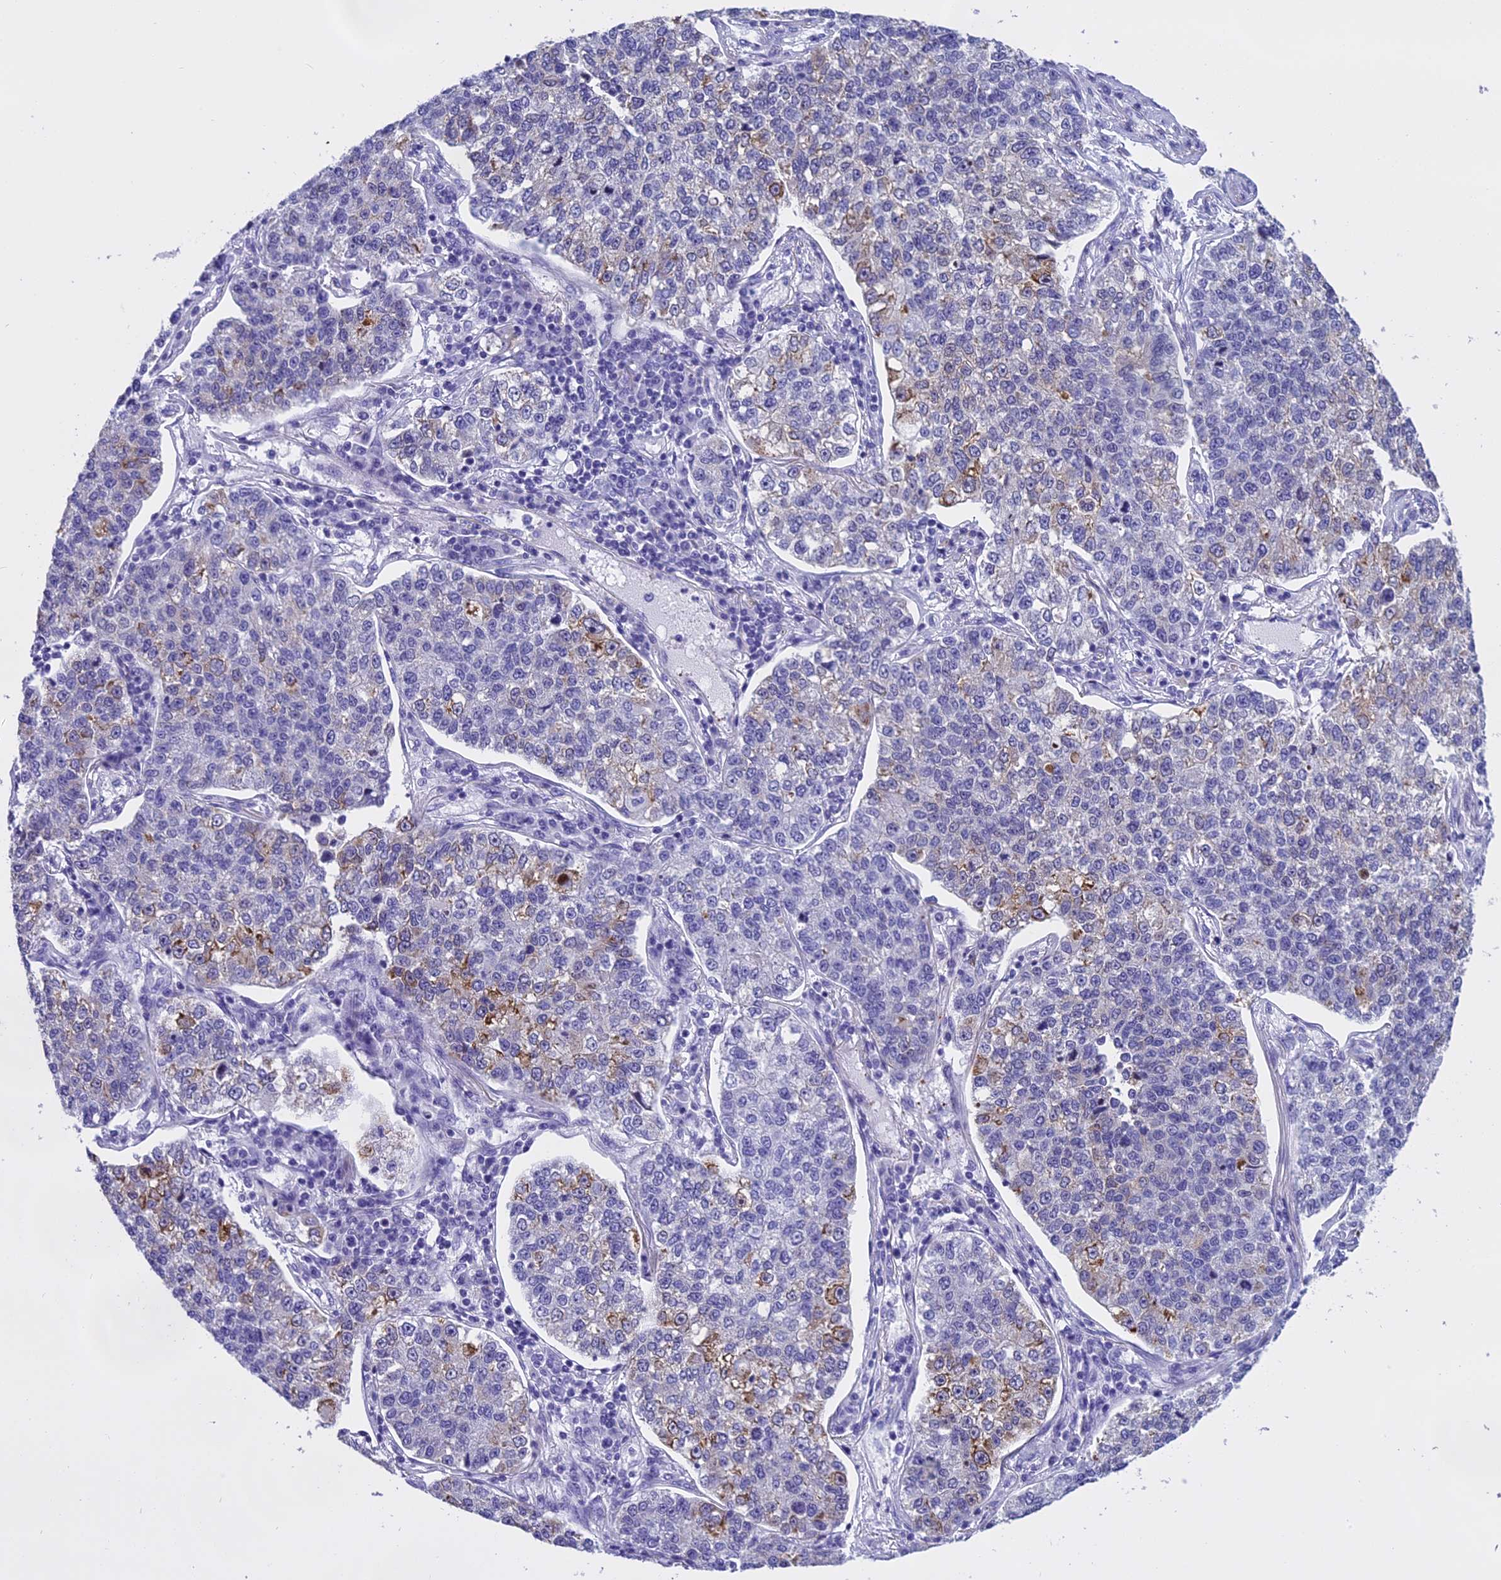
{"staining": {"intensity": "moderate", "quantity": "<25%", "location": "cytoplasmic/membranous"}, "tissue": "lung cancer", "cell_type": "Tumor cells", "image_type": "cancer", "snomed": [{"axis": "morphology", "description": "Adenocarcinoma, NOS"}, {"axis": "topography", "description": "Lung"}], "caption": "The micrograph demonstrates a brown stain indicating the presence of a protein in the cytoplasmic/membranous of tumor cells in lung cancer (adenocarcinoma).", "gene": "KCTD14", "patient": {"sex": "male", "age": 49}}